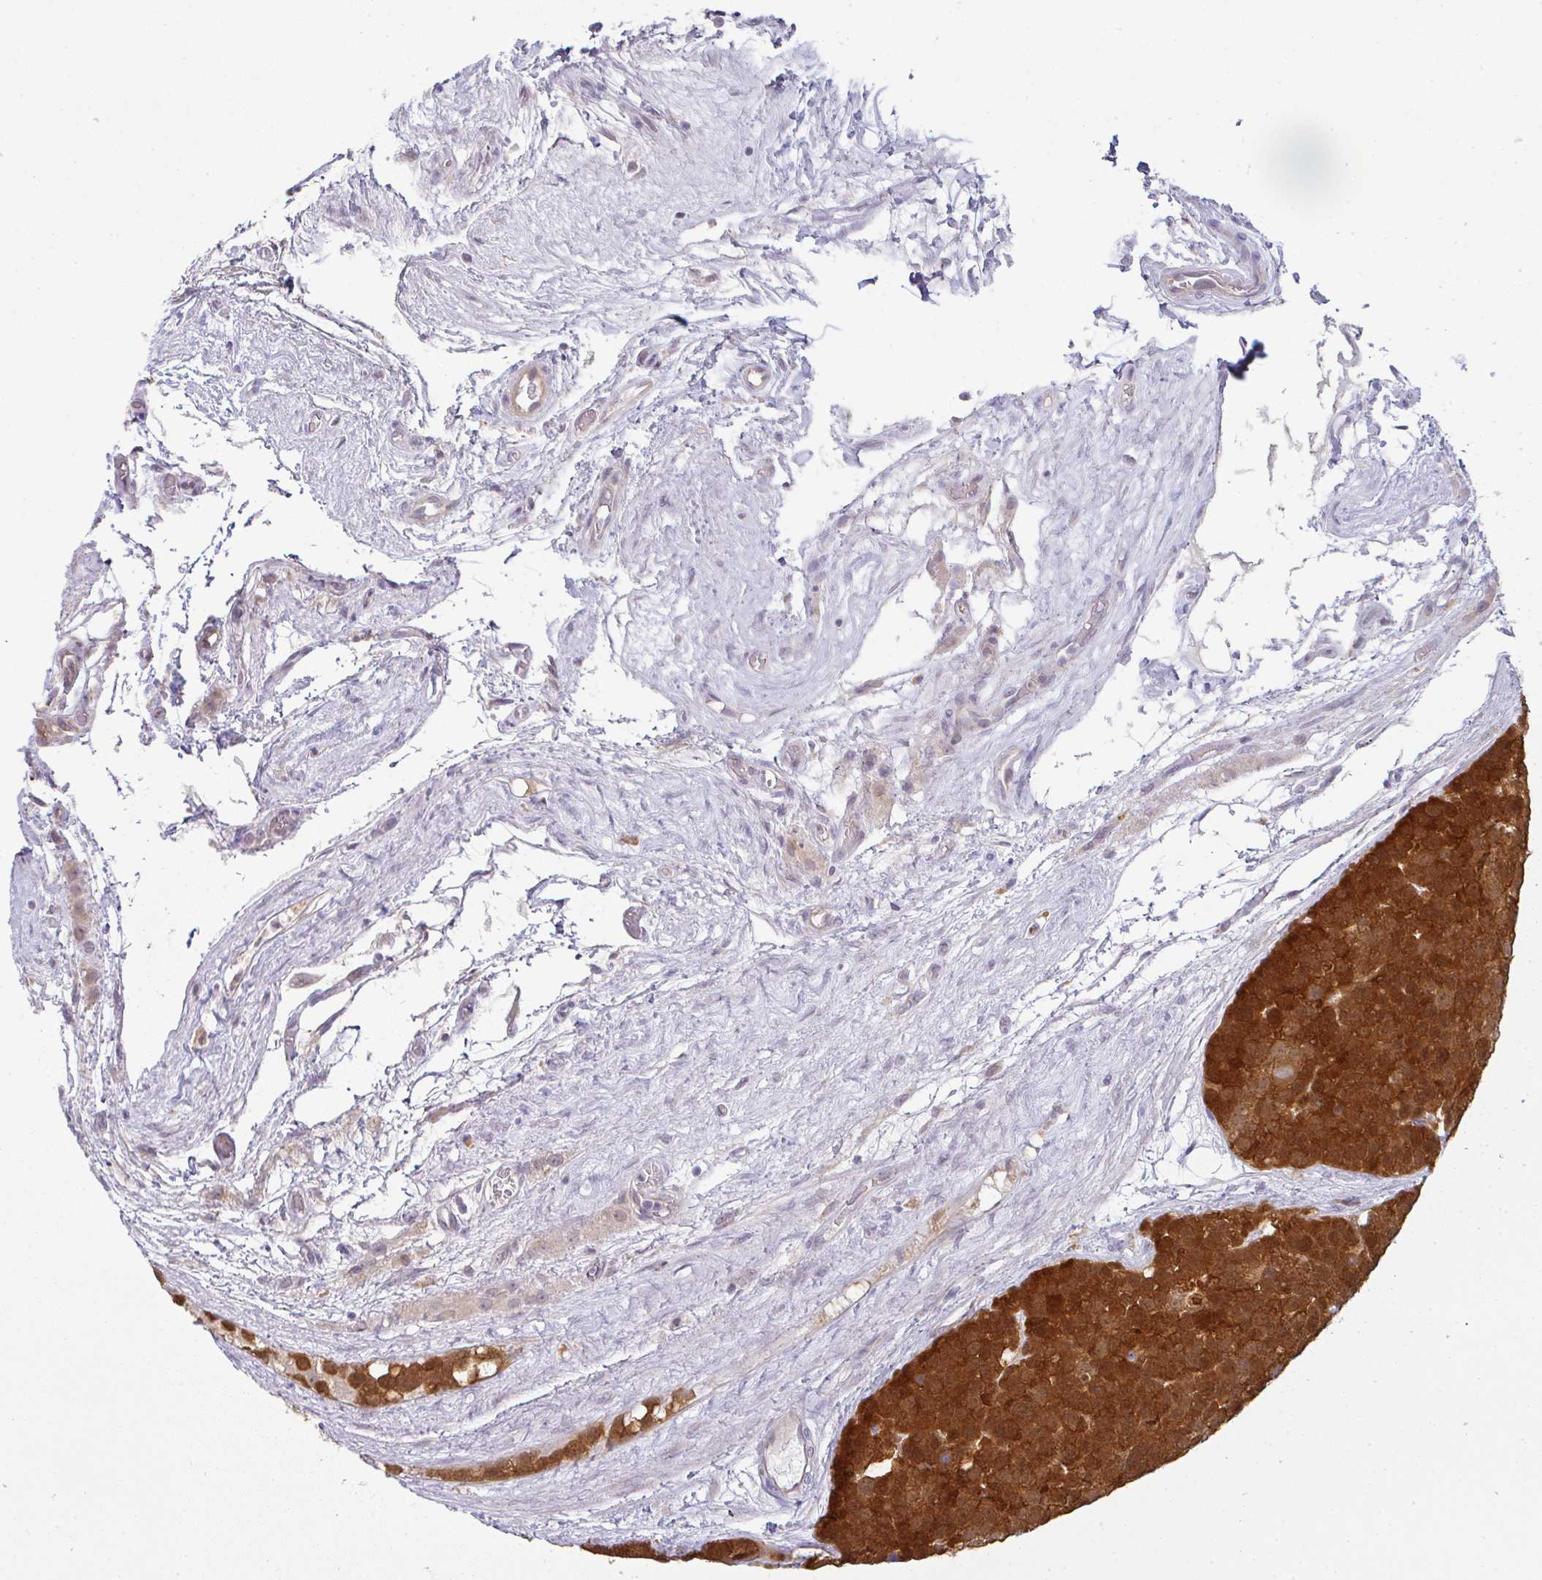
{"staining": {"intensity": "strong", "quantity": ">75%", "location": "cytoplasmic/membranous"}, "tissue": "testis cancer", "cell_type": "Tumor cells", "image_type": "cancer", "snomed": [{"axis": "morphology", "description": "Seminoma, NOS"}, {"axis": "topography", "description": "Testis"}], "caption": "Protein expression by IHC reveals strong cytoplasmic/membranous positivity in approximately >75% of tumor cells in testis cancer (seminoma). (IHC, brightfield microscopy, high magnification).", "gene": "CSE1L", "patient": {"sex": "male", "age": 71}}